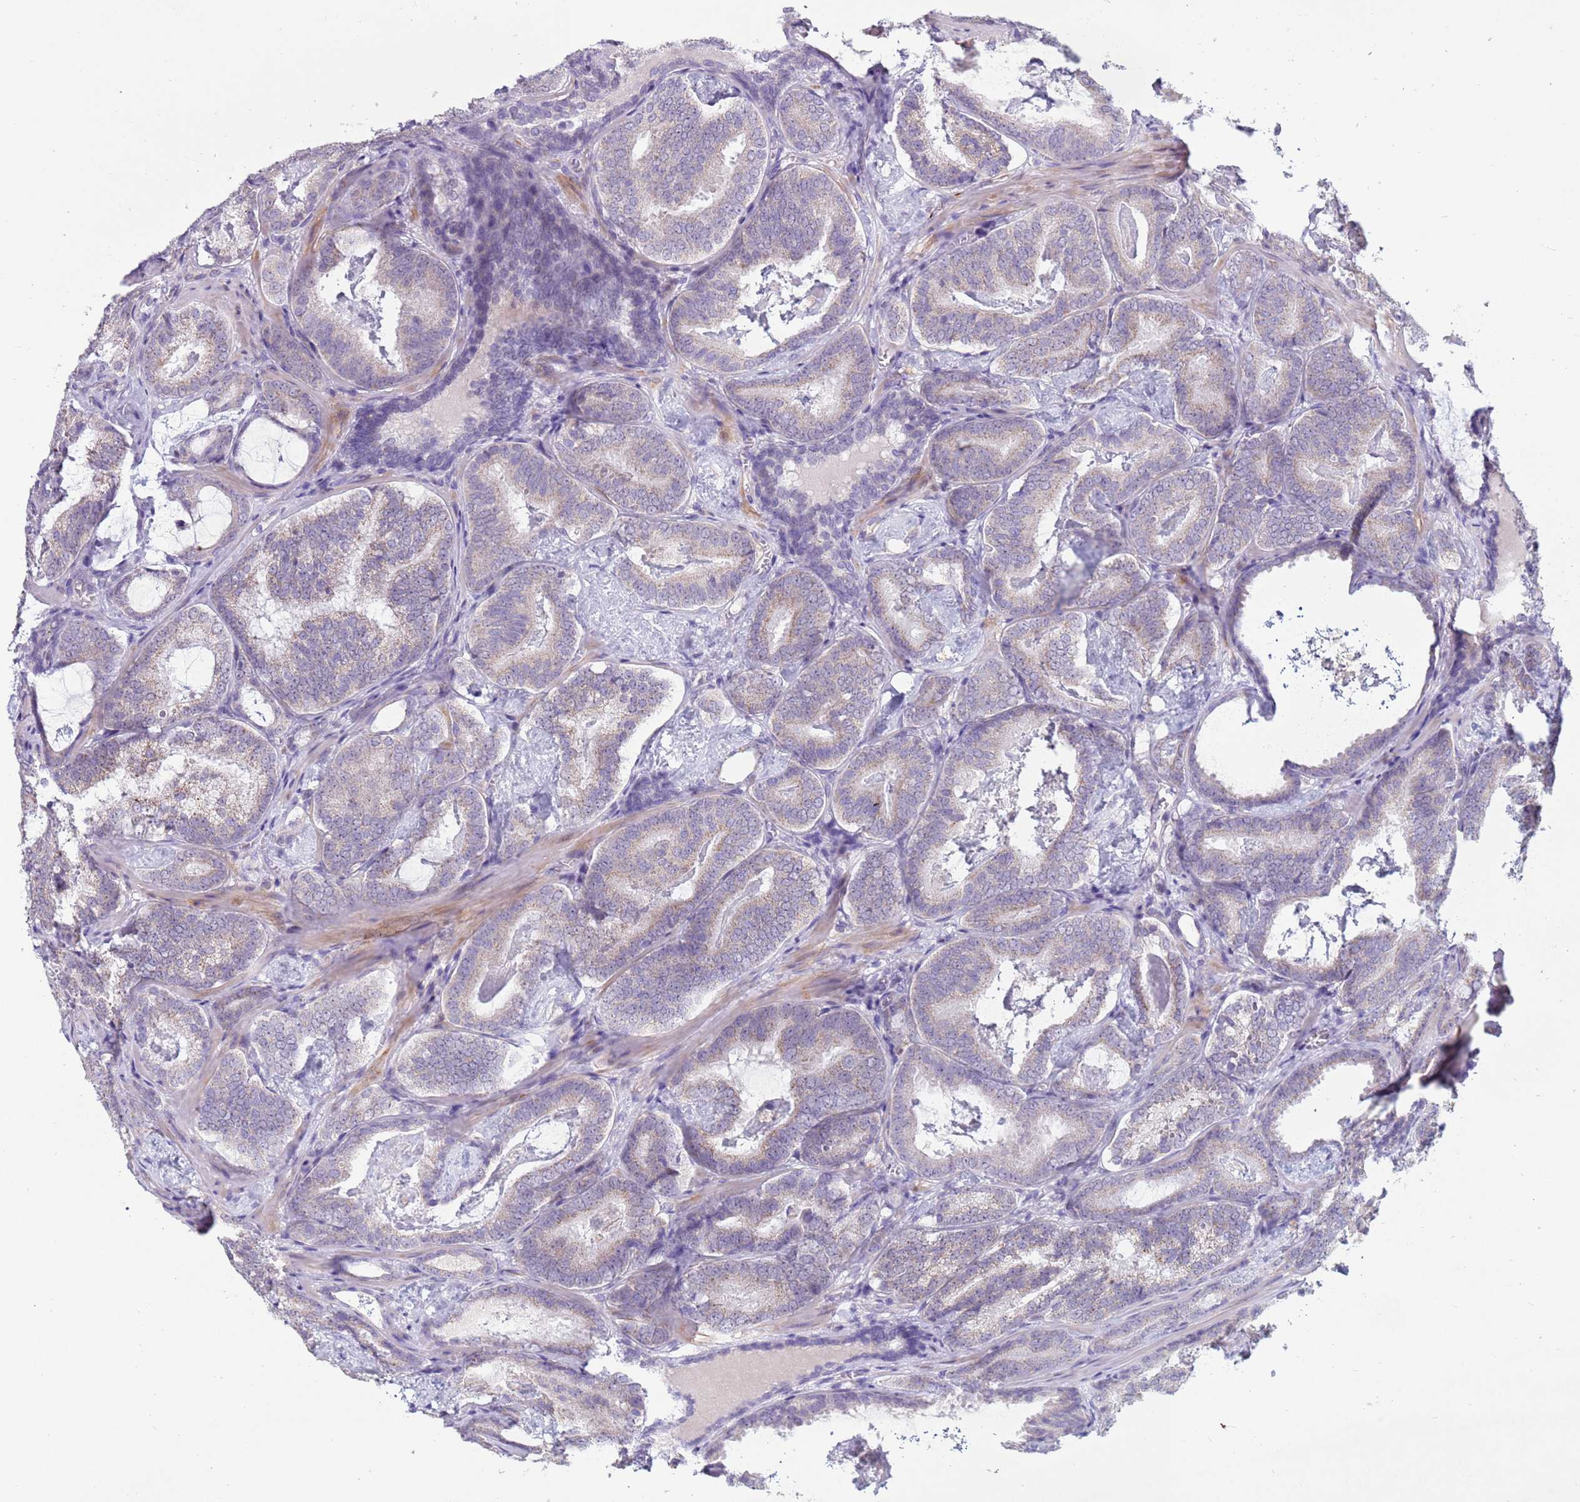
{"staining": {"intensity": "weak", "quantity": "25%-75%", "location": "cytoplasmic/membranous"}, "tissue": "prostate cancer", "cell_type": "Tumor cells", "image_type": "cancer", "snomed": [{"axis": "morphology", "description": "Adenocarcinoma, Low grade"}, {"axis": "topography", "description": "Prostate"}], "caption": "IHC of human prostate adenocarcinoma (low-grade) exhibits low levels of weak cytoplasmic/membranous expression in approximately 25%-75% of tumor cells.", "gene": "CDK2AP2", "patient": {"sex": "male", "age": 60}}